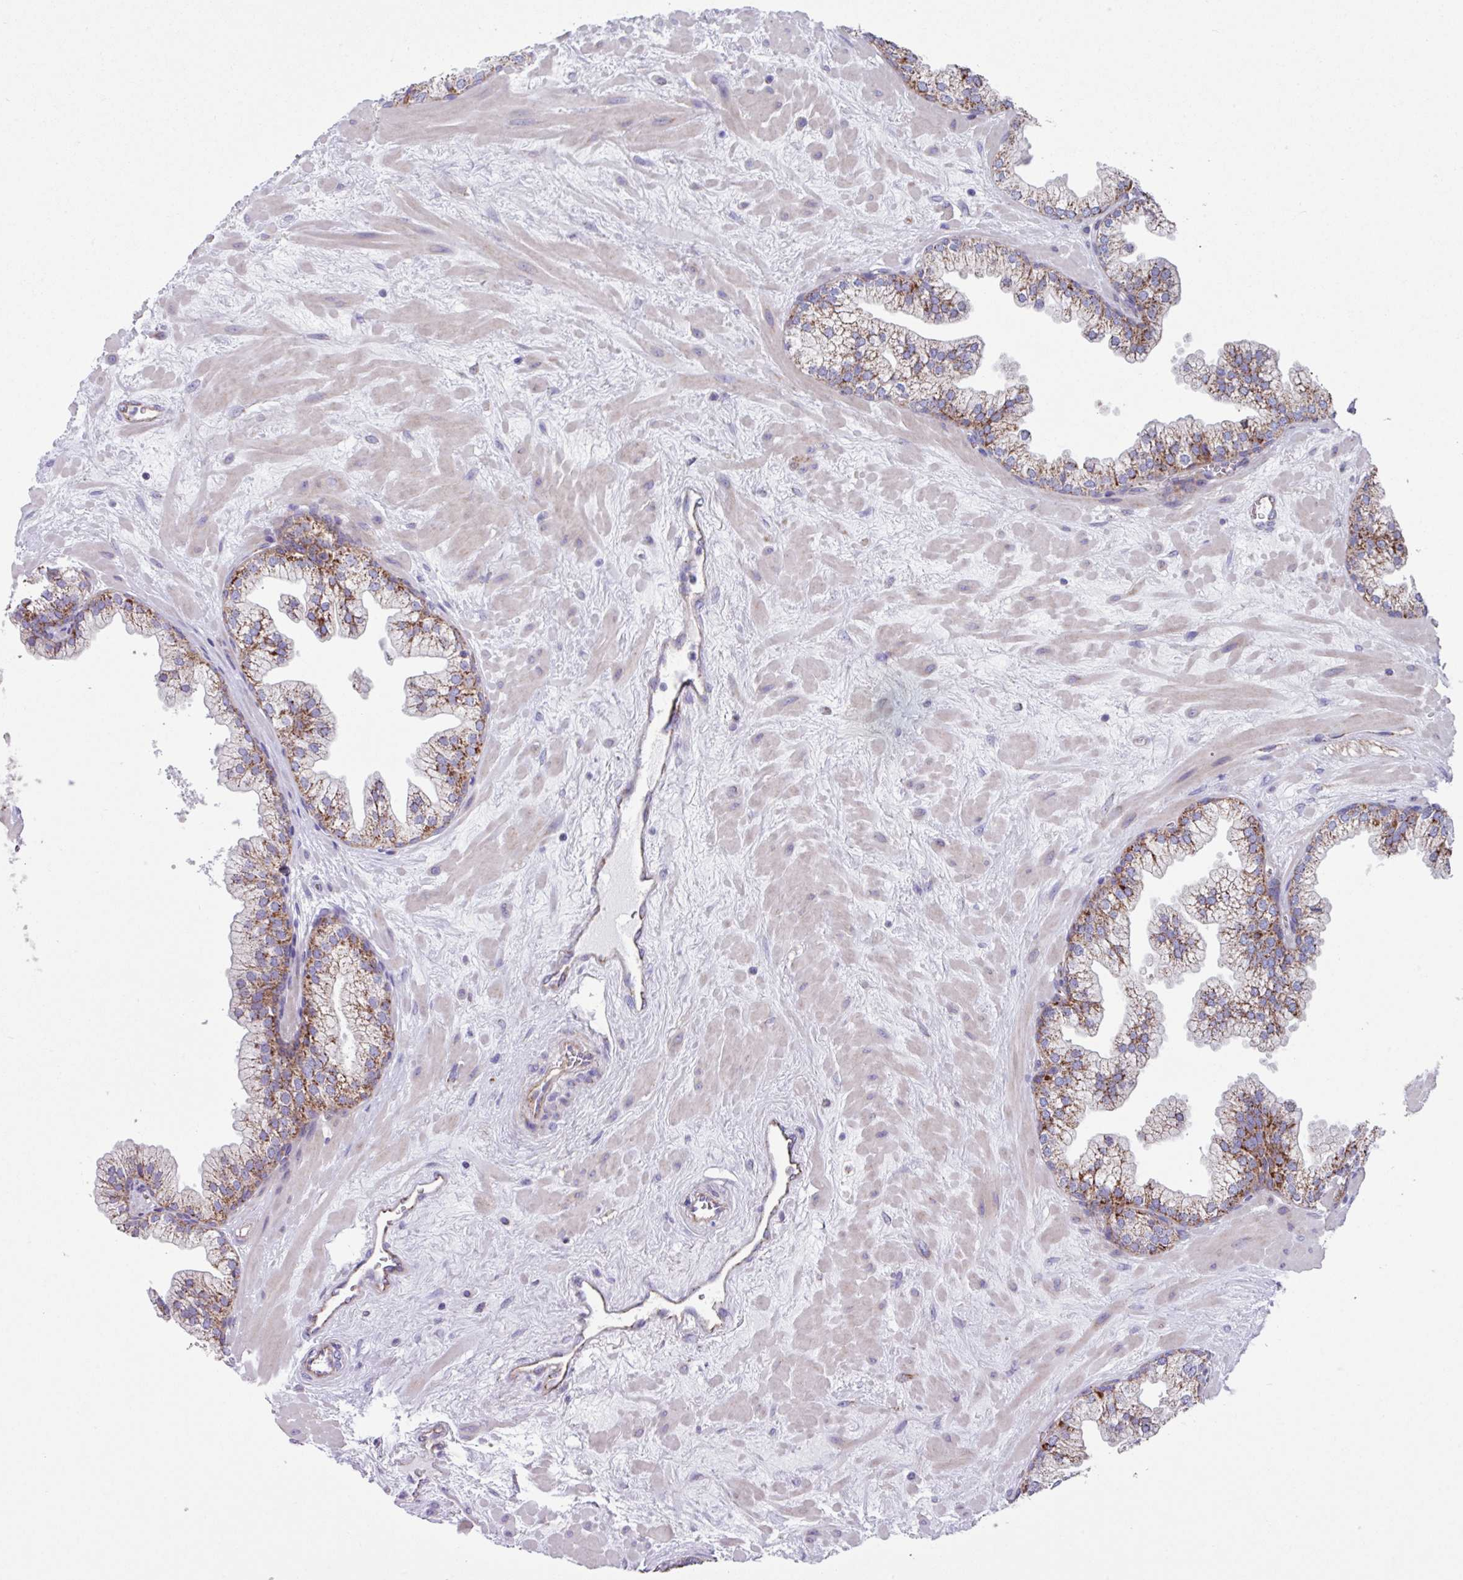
{"staining": {"intensity": "moderate", "quantity": ">75%", "location": "cytoplasmic/membranous"}, "tissue": "prostate", "cell_type": "Glandular cells", "image_type": "normal", "snomed": [{"axis": "morphology", "description": "Normal tissue, NOS"}, {"axis": "topography", "description": "Prostate"}, {"axis": "topography", "description": "Peripheral nerve tissue"}], "caption": "DAB (3,3'-diaminobenzidine) immunohistochemical staining of unremarkable prostate reveals moderate cytoplasmic/membranous protein expression in approximately >75% of glandular cells.", "gene": "OTULIN", "patient": {"sex": "male", "age": 61}}